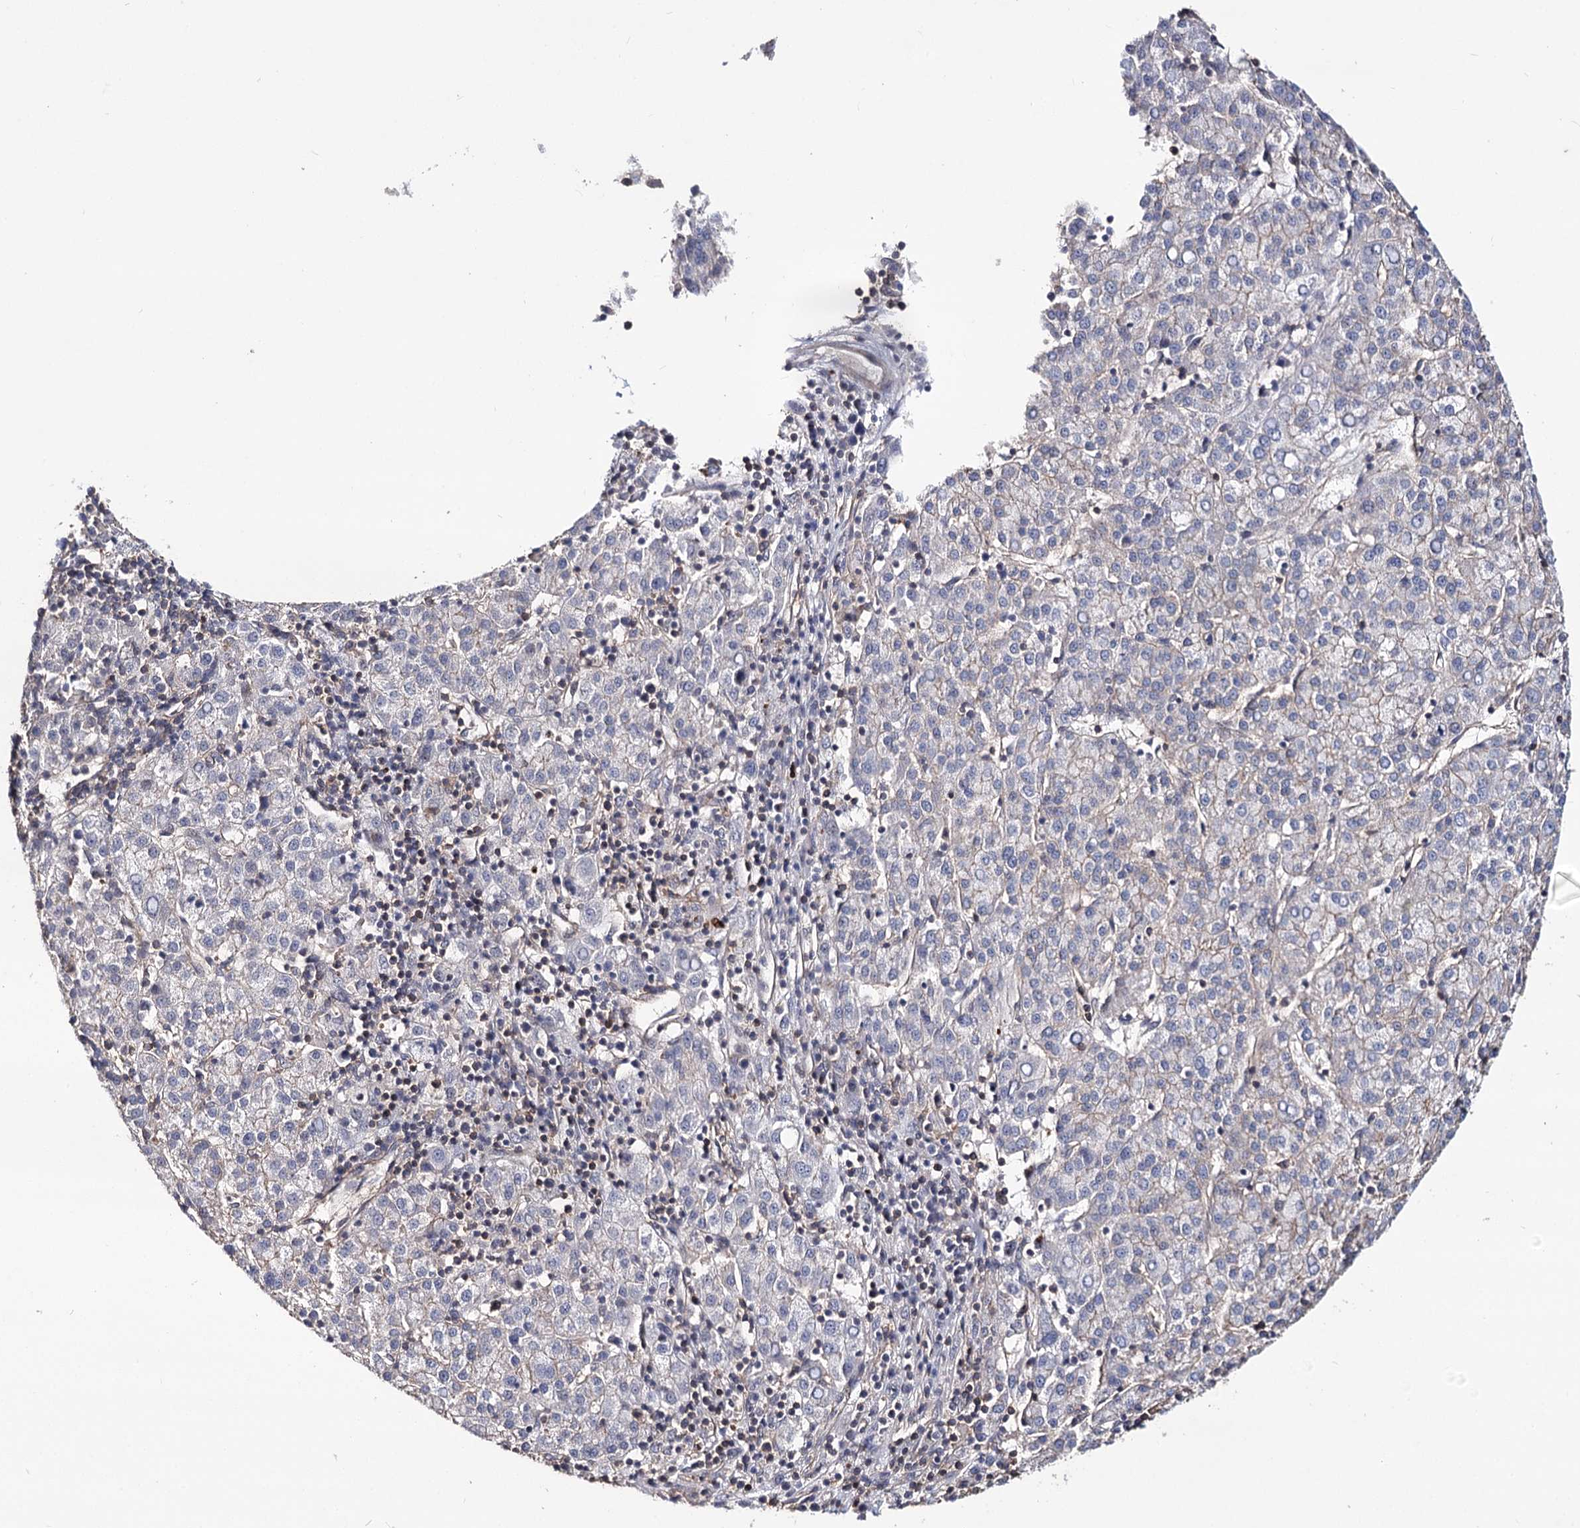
{"staining": {"intensity": "negative", "quantity": "none", "location": "none"}, "tissue": "liver cancer", "cell_type": "Tumor cells", "image_type": "cancer", "snomed": [{"axis": "morphology", "description": "Carcinoma, Hepatocellular, NOS"}, {"axis": "topography", "description": "Liver"}], "caption": "This photomicrograph is of liver cancer (hepatocellular carcinoma) stained with immunohistochemistry (IHC) to label a protein in brown with the nuclei are counter-stained blue. There is no staining in tumor cells. The staining was performed using DAB to visualize the protein expression in brown, while the nuclei were stained in blue with hematoxylin (Magnification: 20x).", "gene": "TMEM218", "patient": {"sex": "female", "age": 58}}